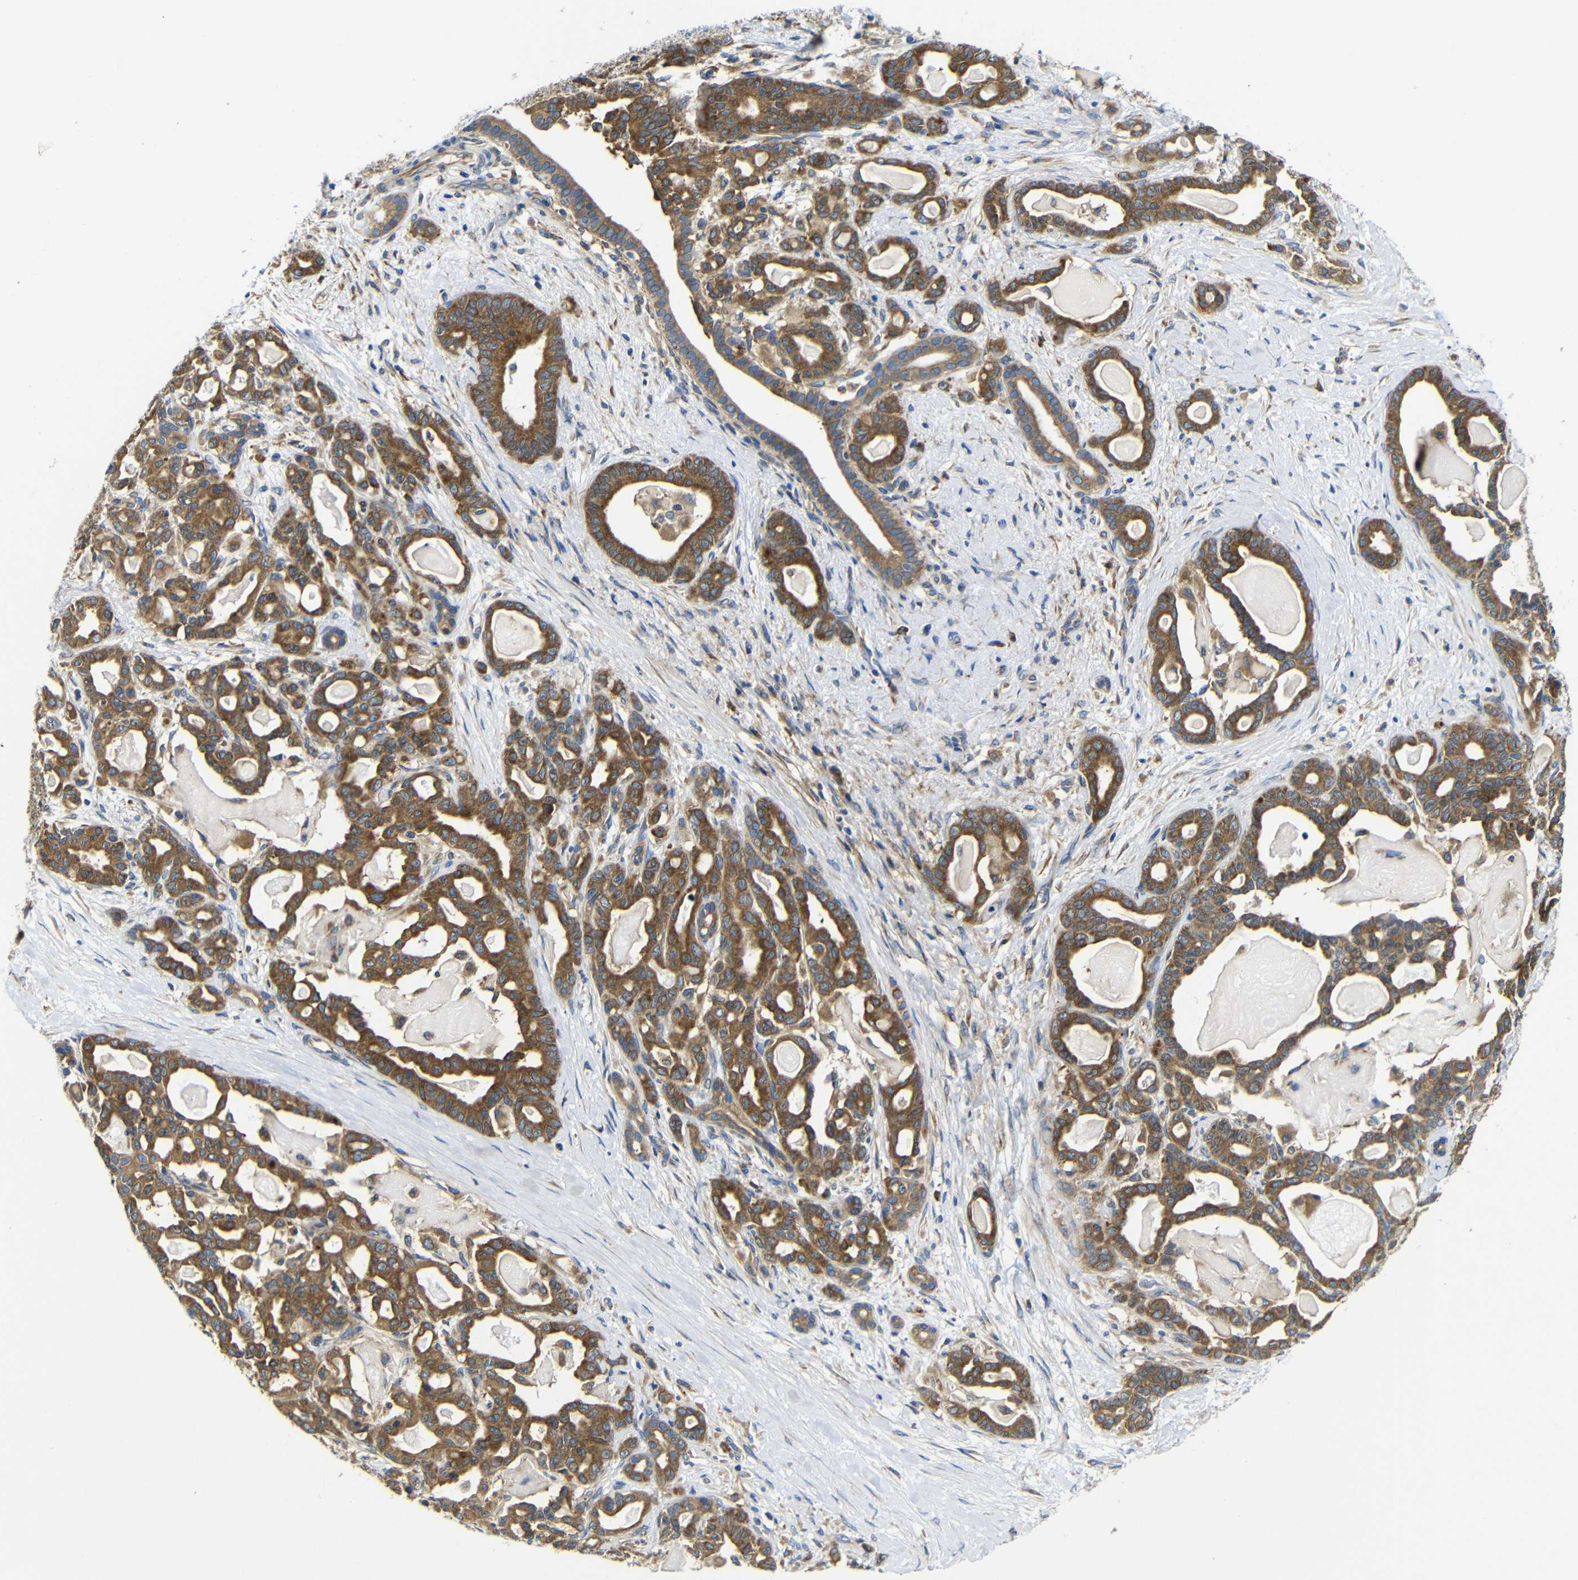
{"staining": {"intensity": "strong", "quantity": ">75%", "location": "cytoplasmic/membranous"}, "tissue": "pancreatic cancer", "cell_type": "Tumor cells", "image_type": "cancer", "snomed": [{"axis": "morphology", "description": "Adenocarcinoma, NOS"}, {"axis": "topography", "description": "Pancreas"}], "caption": "An IHC image of neoplastic tissue is shown. Protein staining in brown shows strong cytoplasmic/membranous positivity in adenocarcinoma (pancreatic) within tumor cells. (Brightfield microscopy of DAB IHC at high magnification).", "gene": "CLCC1", "patient": {"sex": "male", "age": 63}}